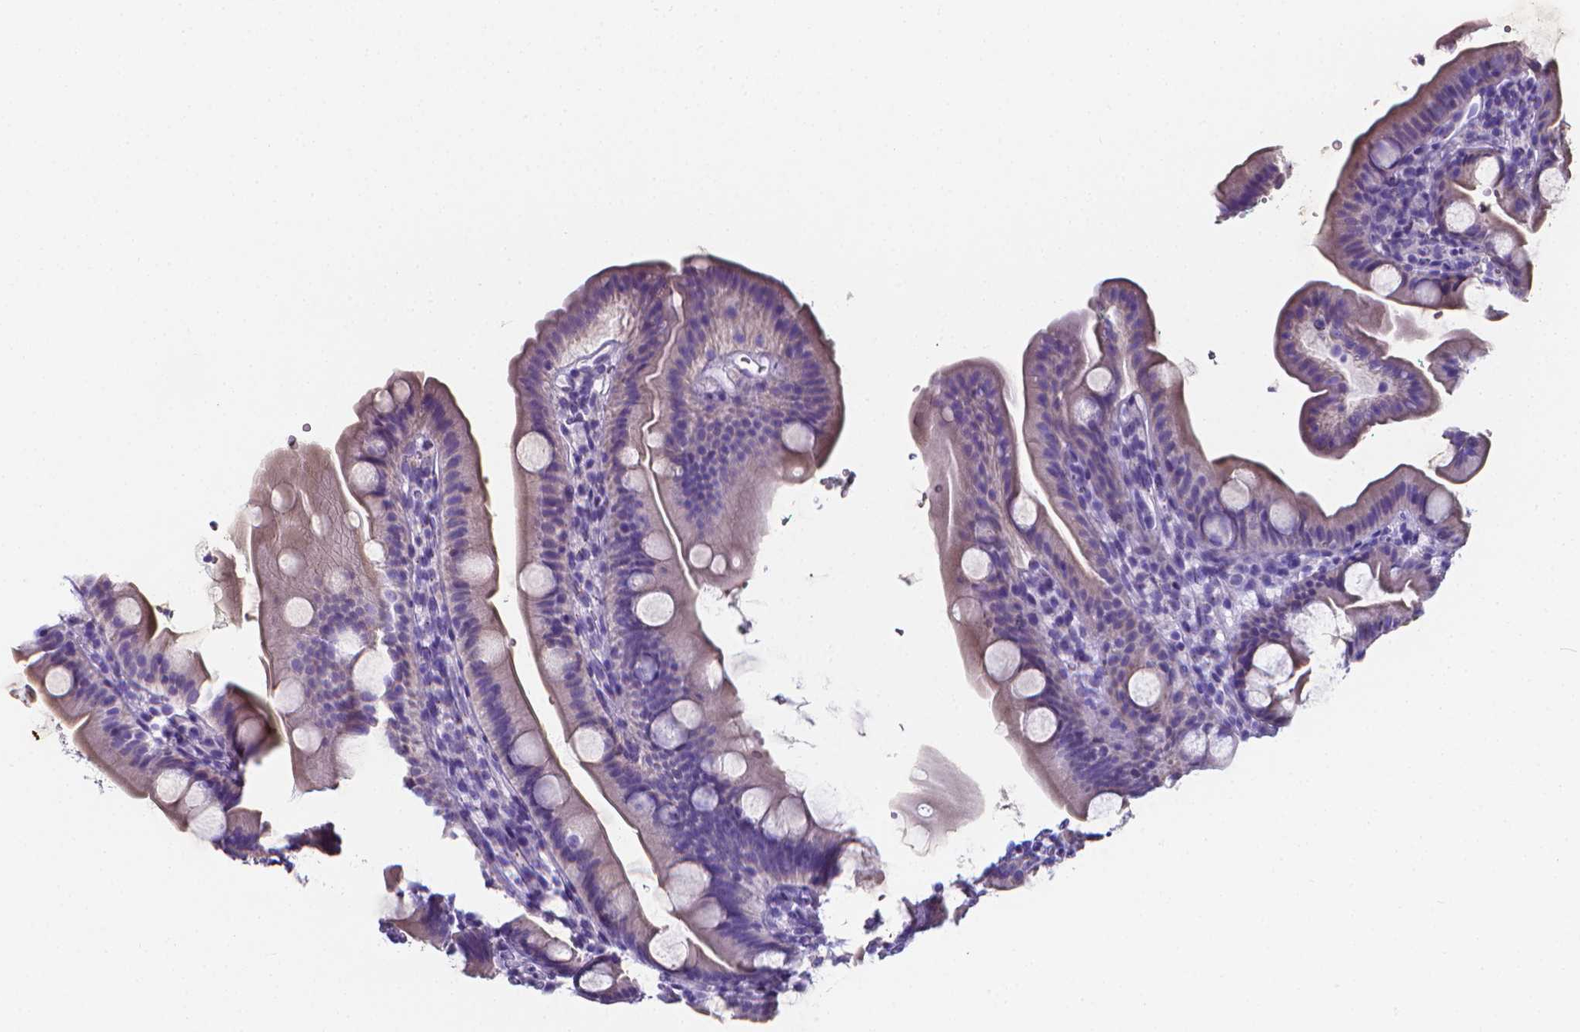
{"staining": {"intensity": "negative", "quantity": "none", "location": "none"}, "tissue": "duodenum", "cell_type": "Glandular cells", "image_type": "normal", "snomed": [{"axis": "morphology", "description": "Normal tissue, NOS"}, {"axis": "topography", "description": "Duodenum"}], "caption": "A high-resolution histopathology image shows immunohistochemistry staining of normal duodenum, which exhibits no significant expression in glandular cells.", "gene": "LRRC73", "patient": {"sex": "female", "age": 67}}